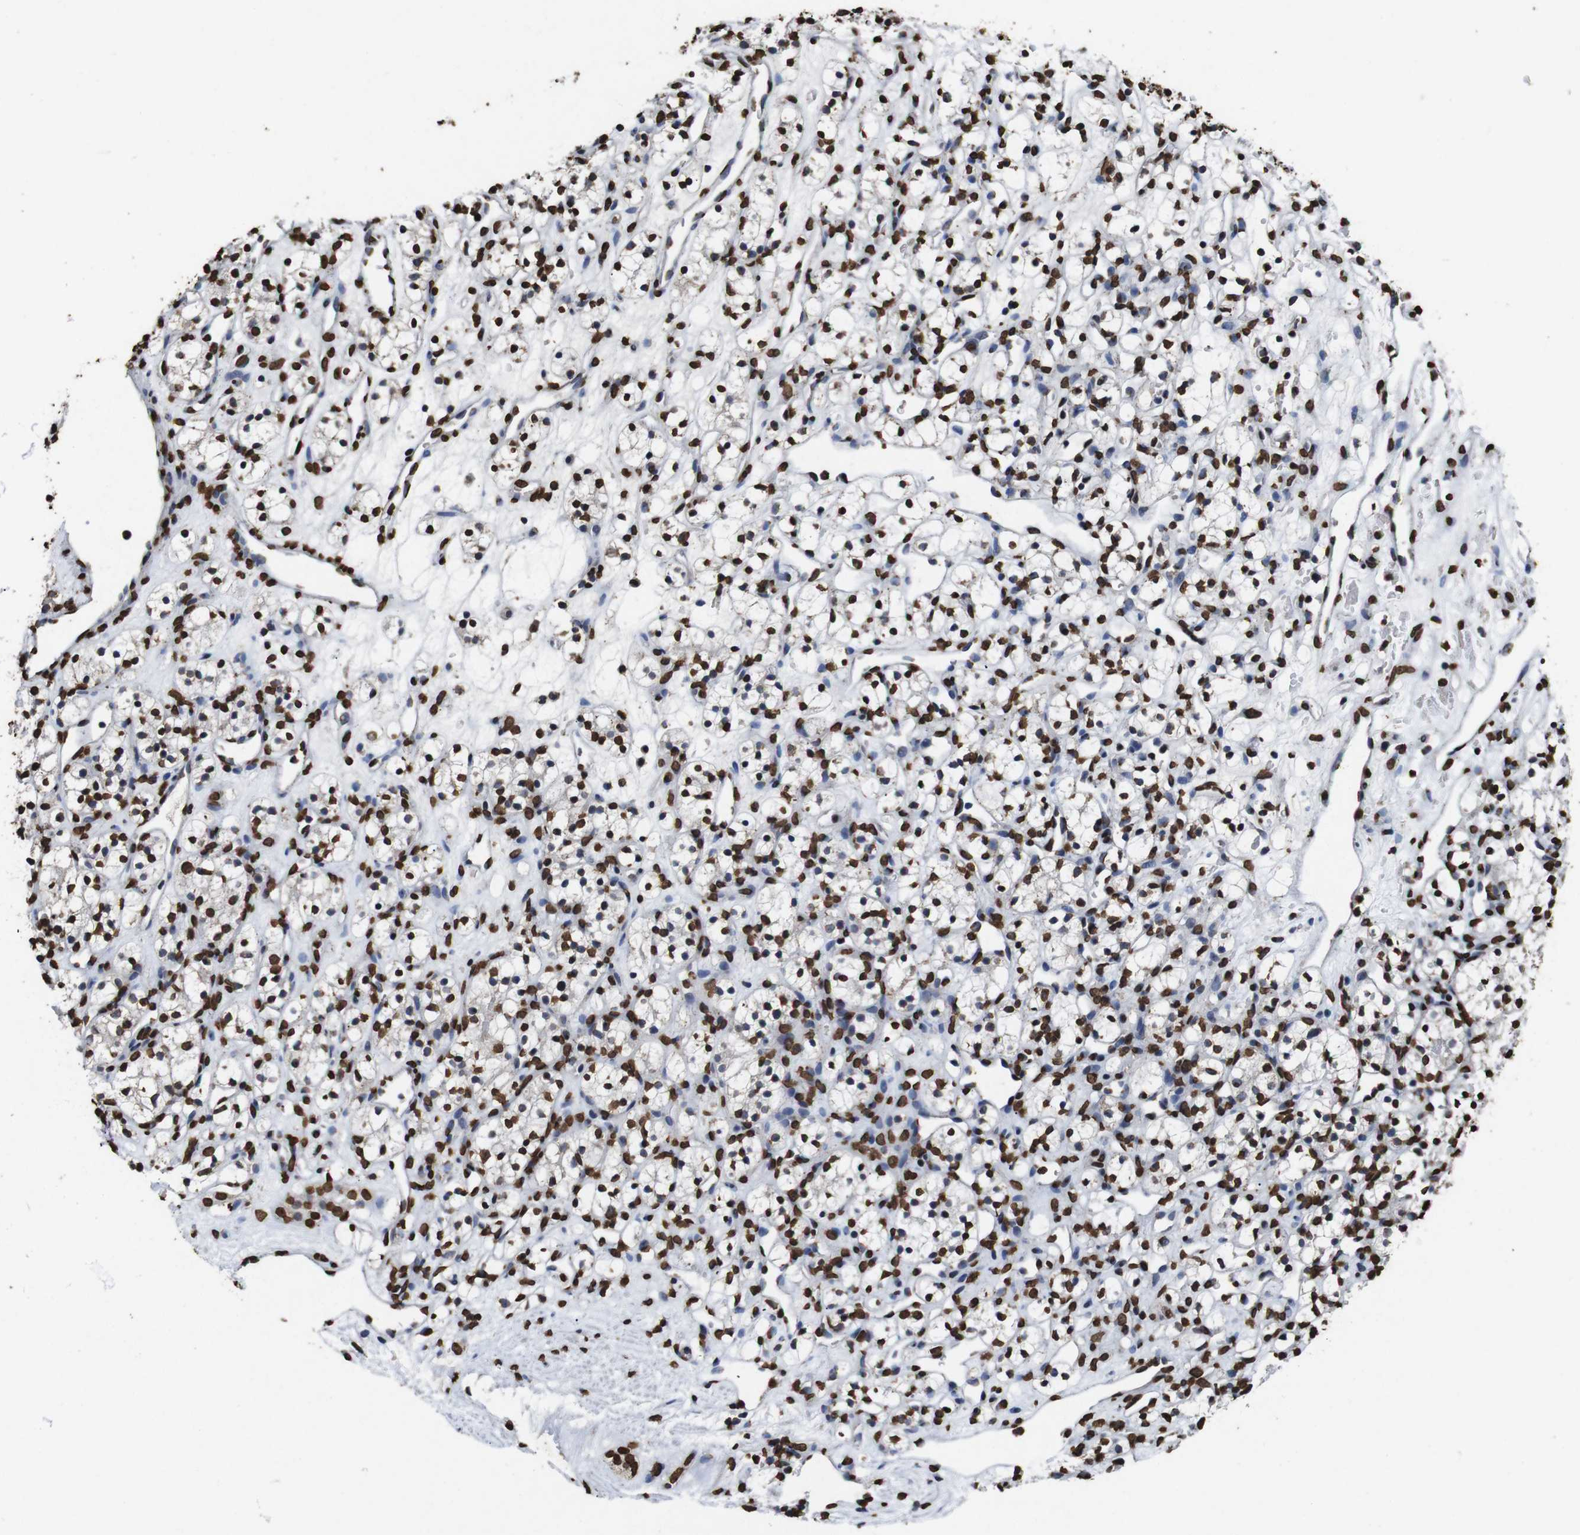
{"staining": {"intensity": "strong", "quantity": ">75%", "location": "nuclear"}, "tissue": "renal cancer", "cell_type": "Tumor cells", "image_type": "cancer", "snomed": [{"axis": "morphology", "description": "Adenocarcinoma, NOS"}, {"axis": "topography", "description": "Kidney"}], "caption": "Tumor cells exhibit strong nuclear expression in about >75% of cells in renal cancer (adenocarcinoma).", "gene": "MDM2", "patient": {"sex": "female", "age": 60}}